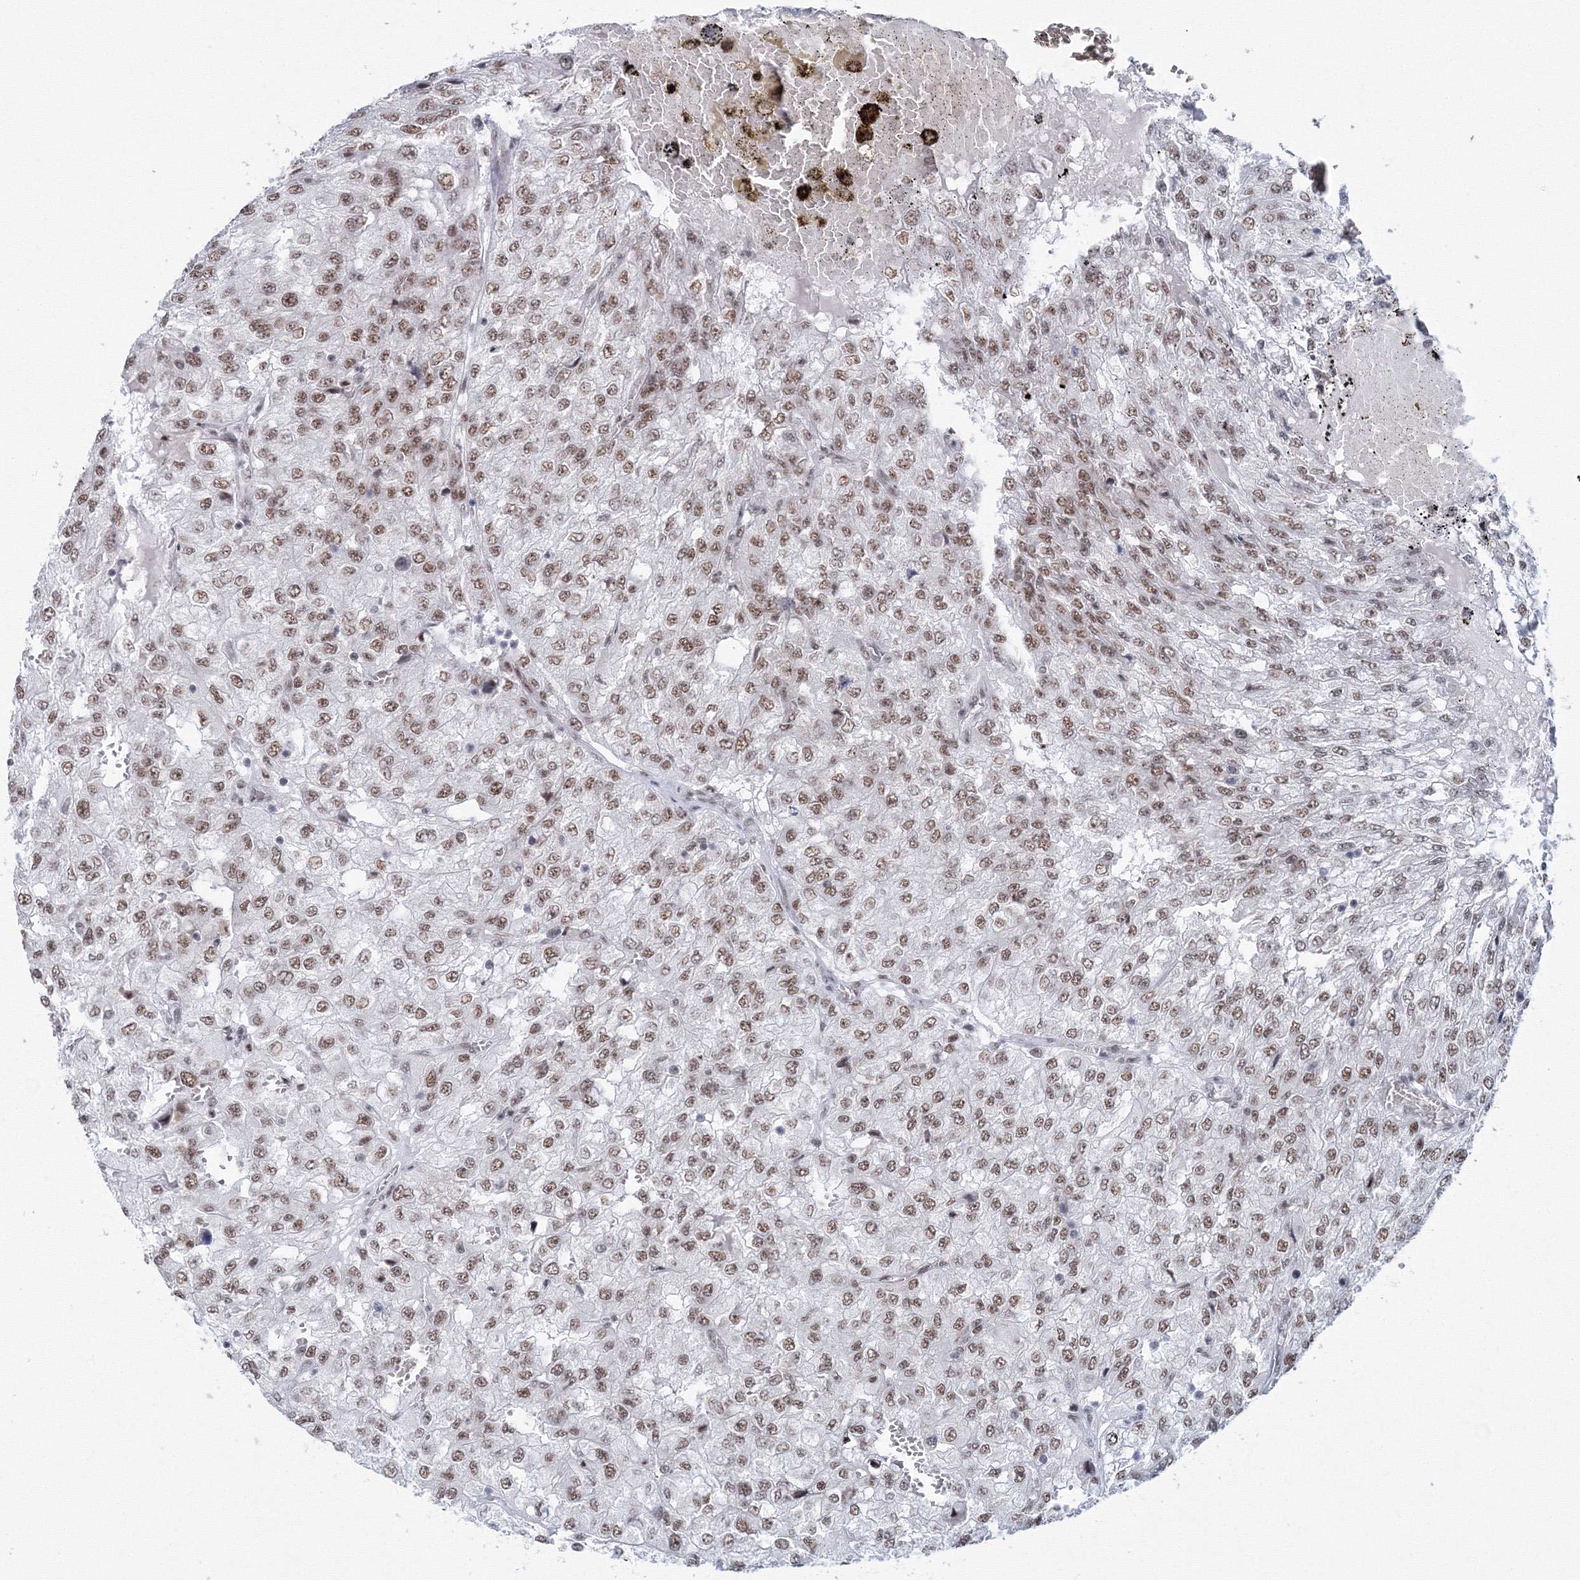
{"staining": {"intensity": "moderate", "quantity": ">75%", "location": "nuclear"}, "tissue": "renal cancer", "cell_type": "Tumor cells", "image_type": "cancer", "snomed": [{"axis": "morphology", "description": "Adenocarcinoma, NOS"}, {"axis": "topography", "description": "Kidney"}], "caption": "This photomicrograph exhibits immunohistochemistry staining of human renal cancer (adenocarcinoma), with medium moderate nuclear staining in about >75% of tumor cells.", "gene": "SF3B6", "patient": {"sex": "female", "age": 54}}